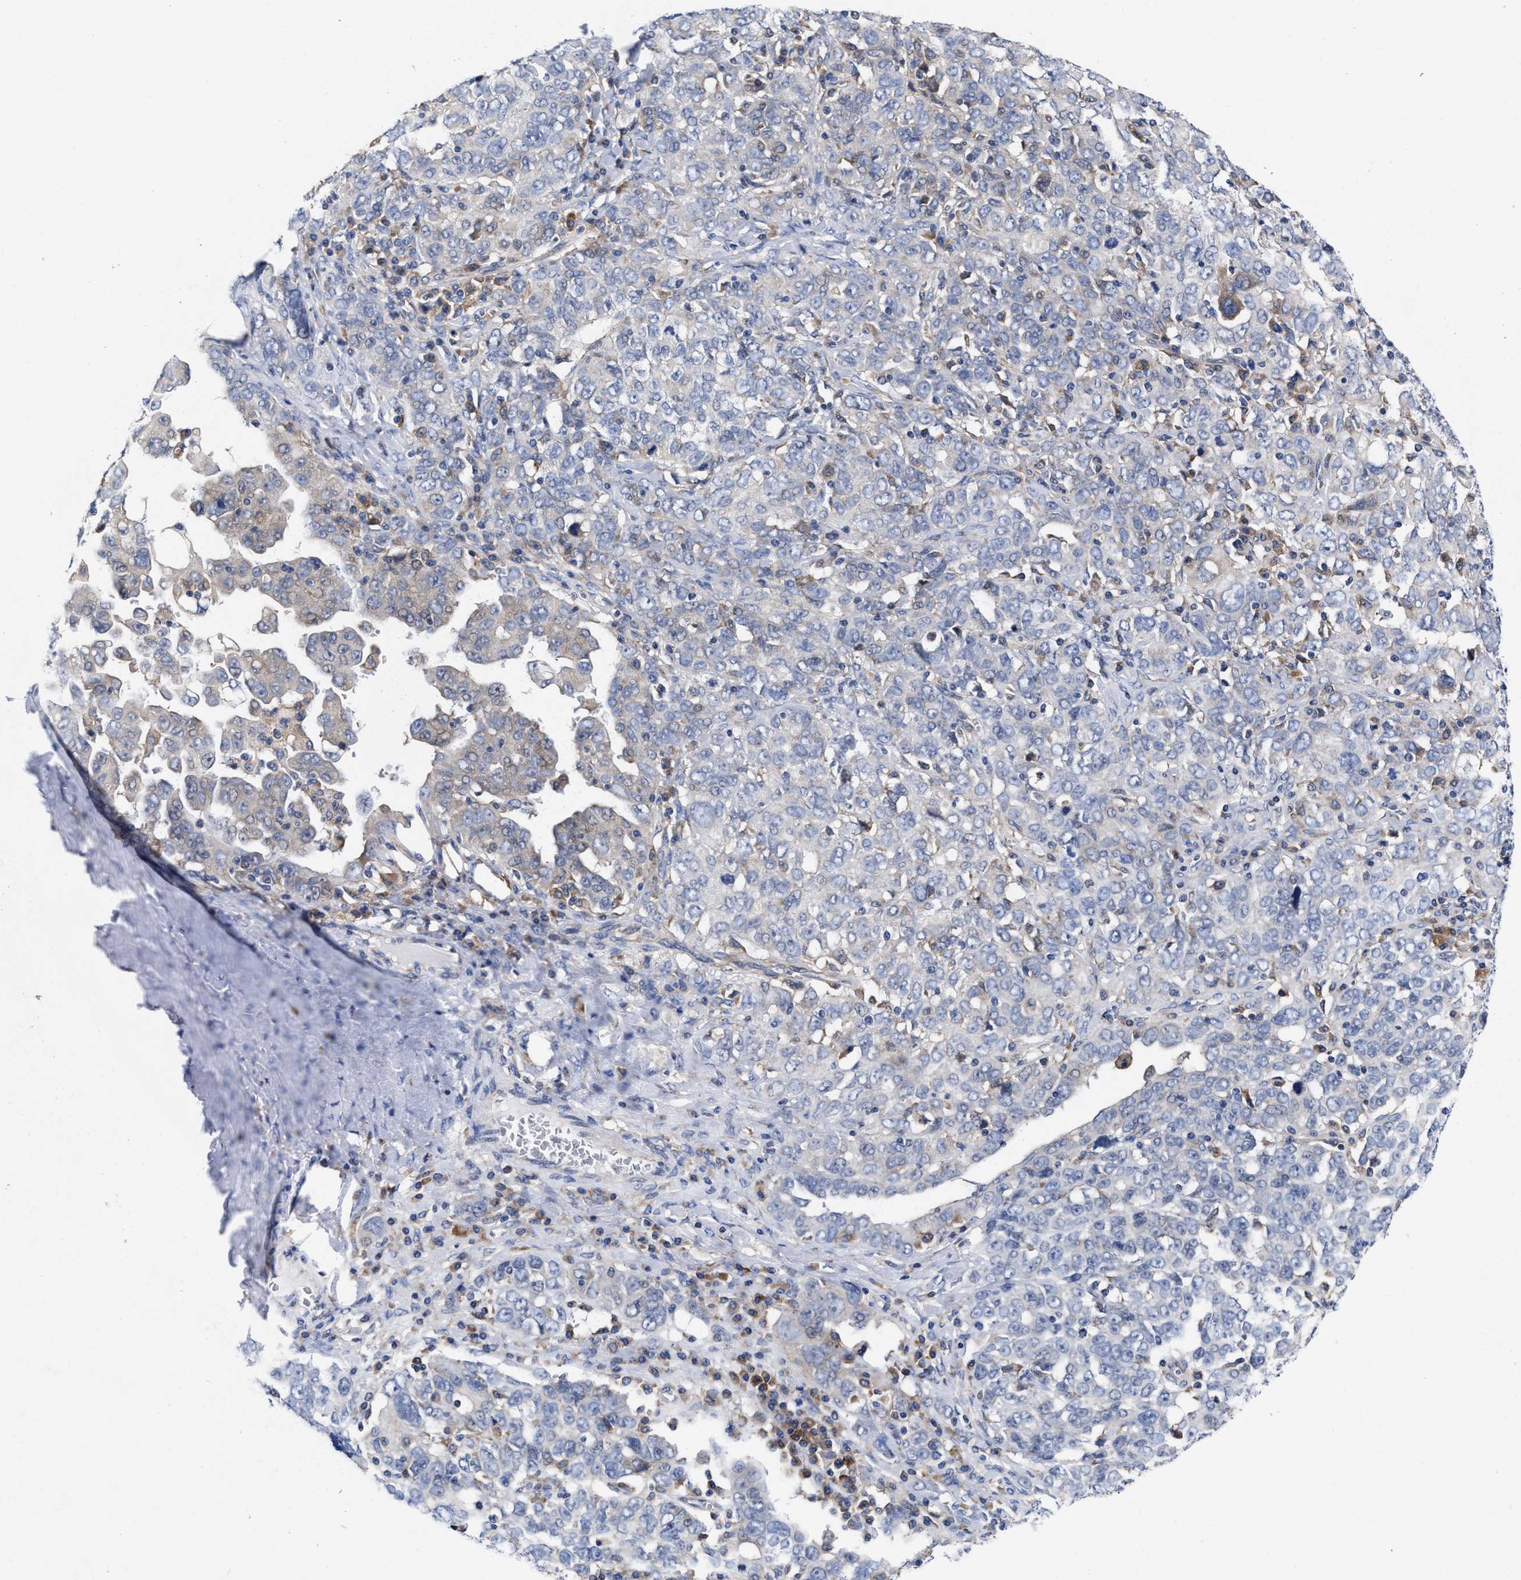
{"staining": {"intensity": "negative", "quantity": "none", "location": "none"}, "tissue": "ovarian cancer", "cell_type": "Tumor cells", "image_type": "cancer", "snomed": [{"axis": "morphology", "description": "Carcinoma, endometroid"}, {"axis": "topography", "description": "Ovary"}], "caption": "Immunohistochemistry of human ovarian cancer exhibits no staining in tumor cells.", "gene": "TXNDC17", "patient": {"sex": "female", "age": 62}}